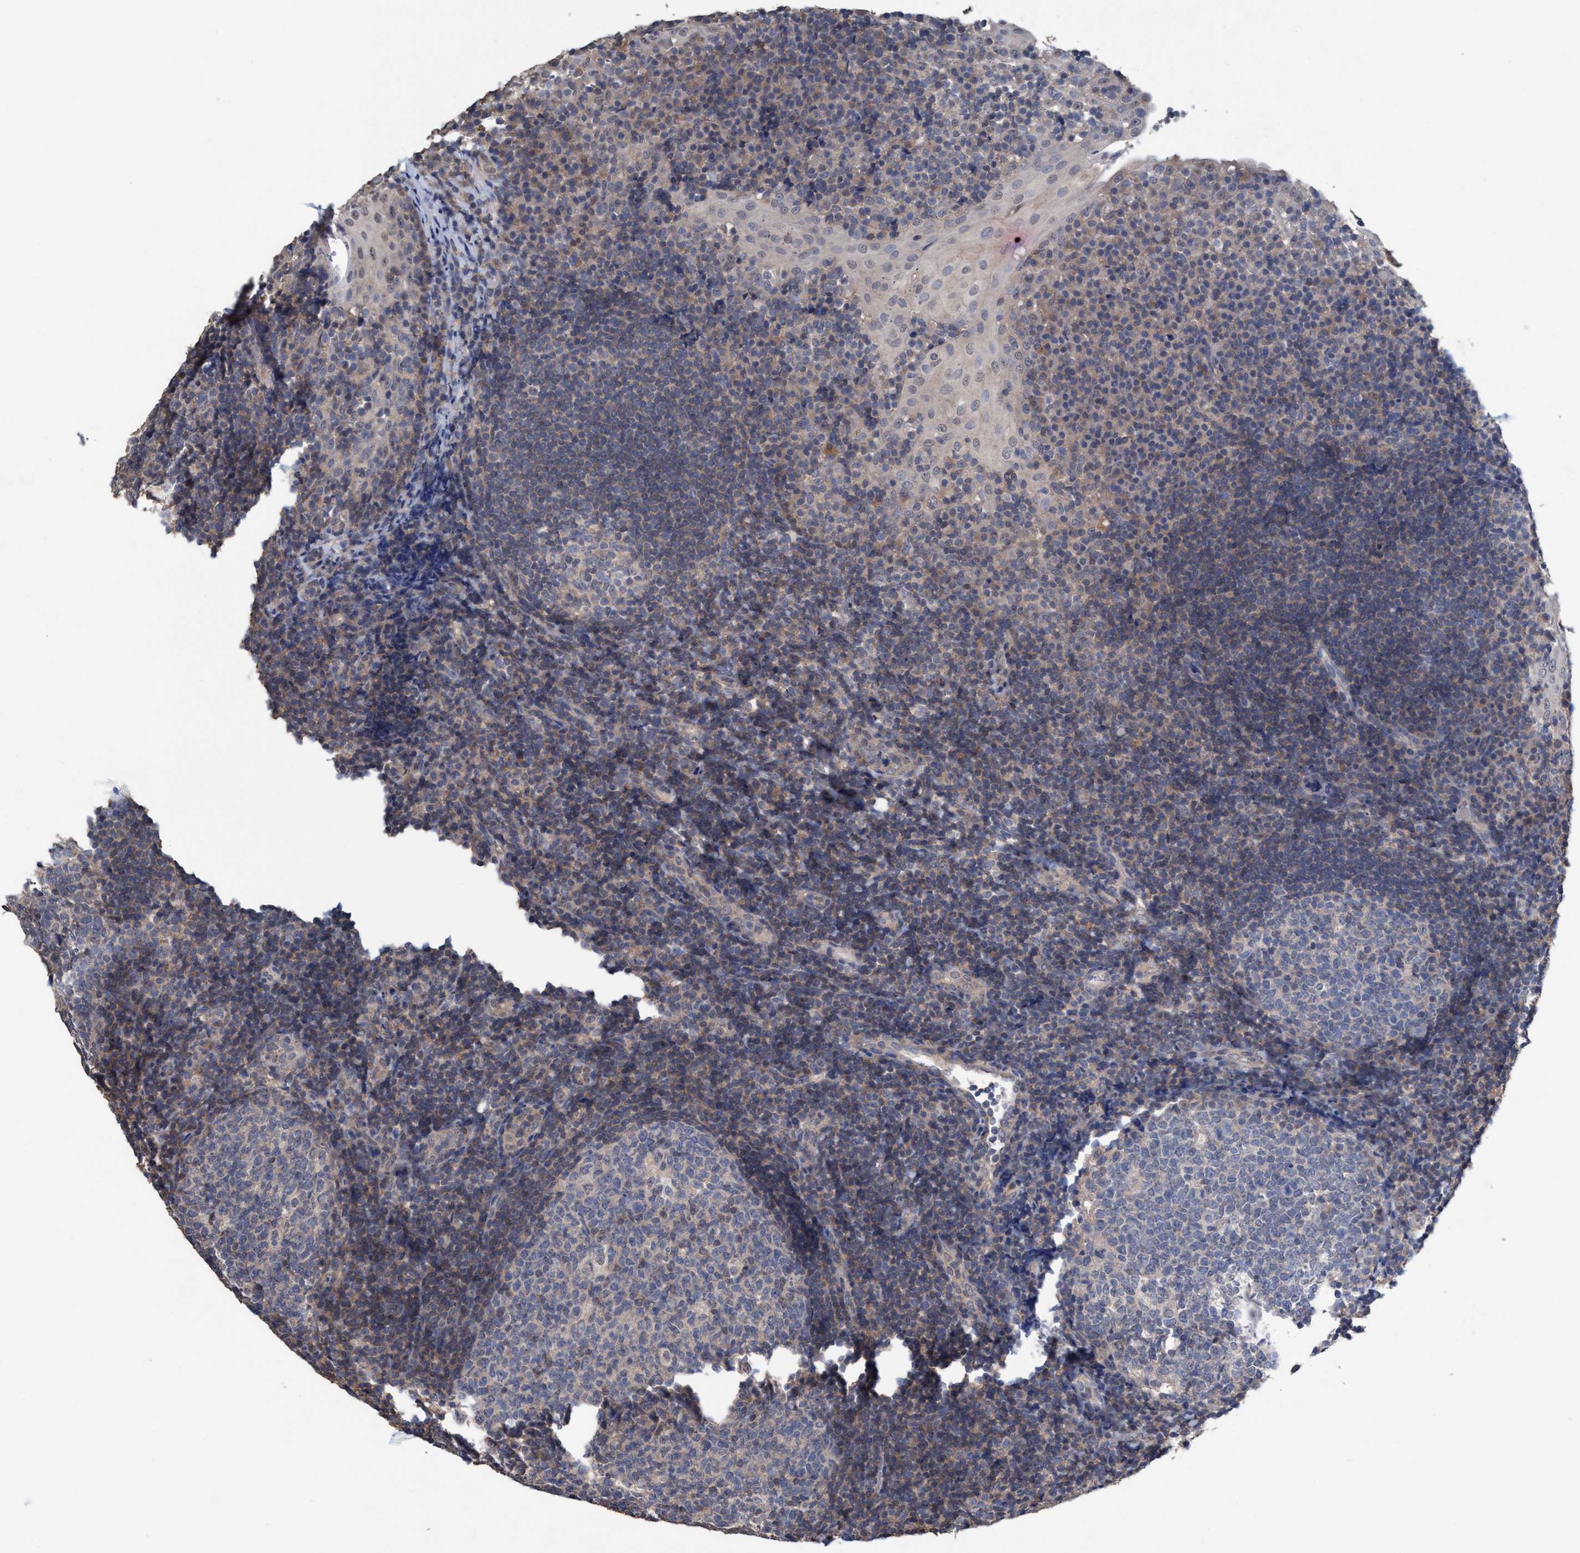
{"staining": {"intensity": "moderate", "quantity": "25%-75%", "location": "cytoplasmic/membranous"}, "tissue": "tonsil", "cell_type": "Germinal center cells", "image_type": "normal", "snomed": [{"axis": "morphology", "description": "Normal tissue, NOS"}, {"axis": "topography", "description": "Tonsil"}], "caption": "Moderate cytoplasmic/membranous staining is present in about 25%-75% of germinal center cells in unremarkable tonsil.", "gene": "GLOD4", "patient": {"sex": "female", "age": 40}}